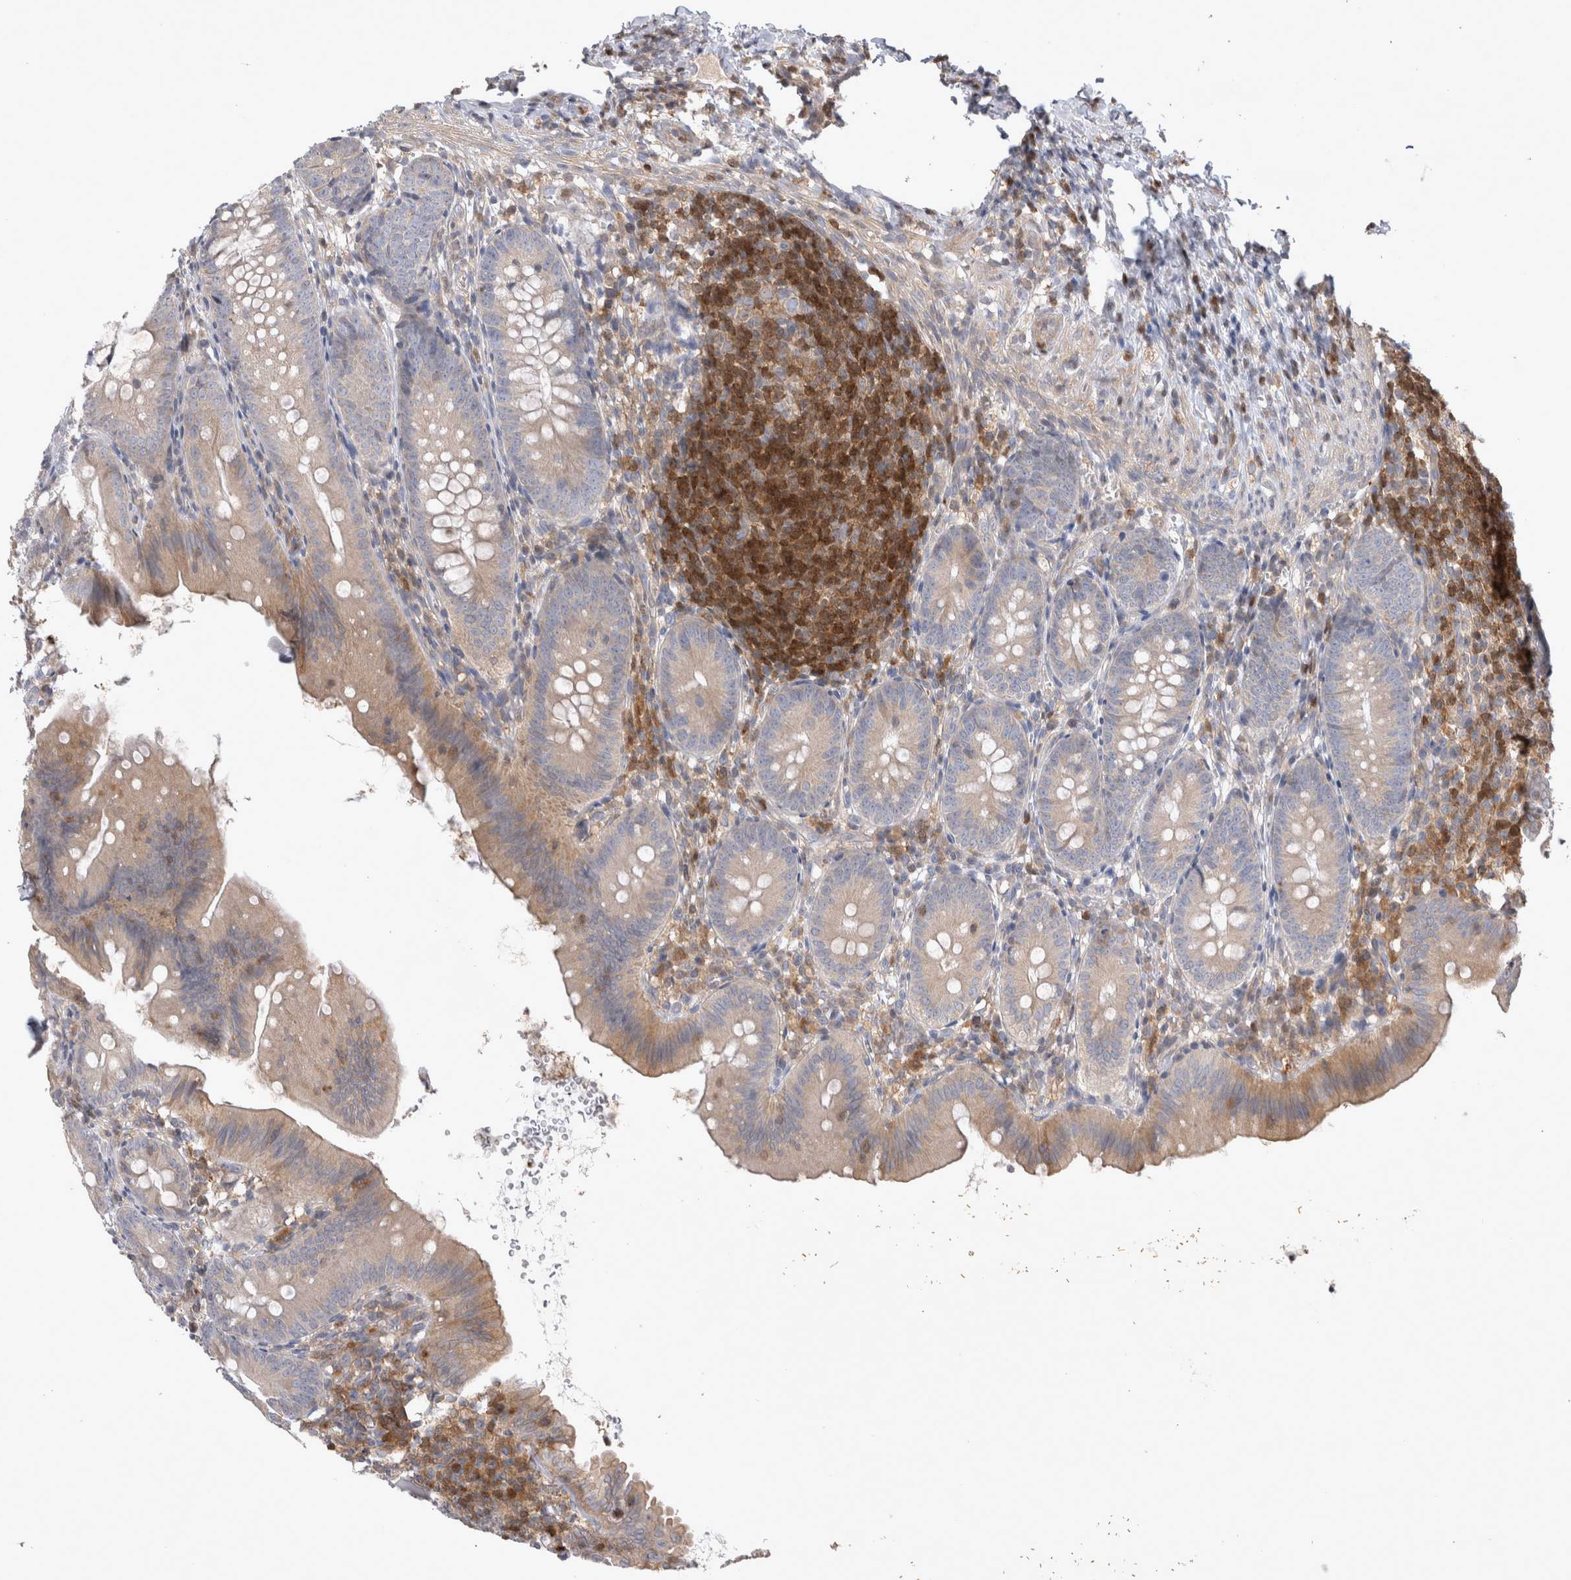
{"staining": {"intensity": "weak", "quantity": ">75%", "location": "cytoplasmic/membranous"}, "tissue": "appendix", "cell_type": "Glandular cells", "image_type": "normal", "snomed": [{"axis": "morphology", "description": "Normal tissue, NOS"}, {"axis": "topography", "description": "Appendix"}], "caption": "Immunohistochemistry (IHC) photomicrograph of unremarkable appendix: human appendix stained using immunohistochemistry (IHC) reveals low levels of weak protein expression localized specifically in the cytoplasmic/membranous of glandular cells, appearing as a cytoplasmic/membranous brown color.", "gene": "SRD5A3", "patient": {"sex": "male", "age": 1}}